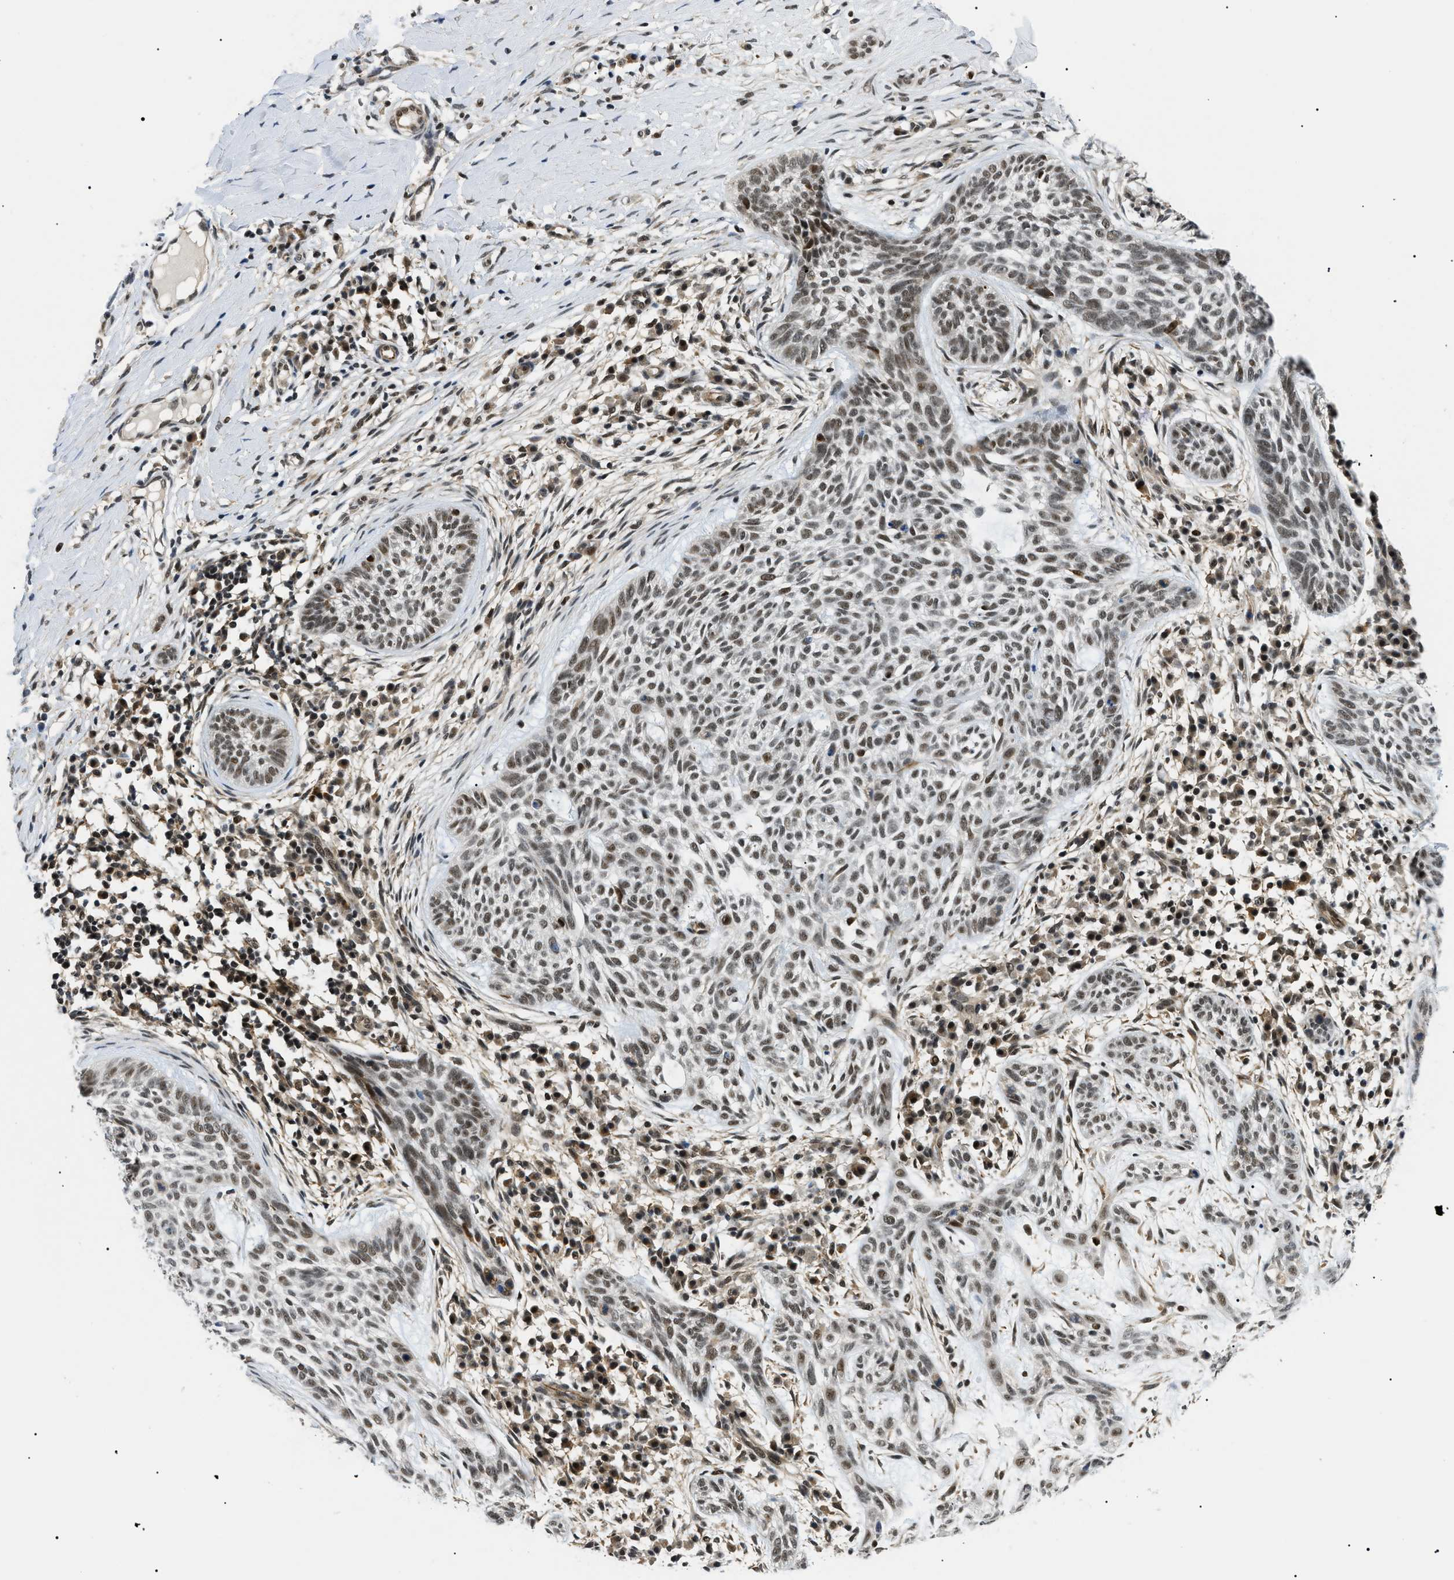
{"staining": {"intensity": "moderate", "quantity": ">75%", "location": "nuclear"}, "tissue": "skin cancer", "cell_type": "Tumor cells", "image_type": "cancer", "snomed": [{"axis": "morphology", "description": "Basal cell carcinoma"}, {"axis": "topography", "description": "Skin"}], "caption": "Immunohistochemistry staining of skin basal cell carcinoma, which exhibits medium levels of moderate nuclear positivity in about >75% of tumor cells indicating moderate nuclear protein positivity. The staining was performed using DAB (3,3'-diaminobenzidine) (brown) for protein detection and nuclei were counterstained in hematoxylin (blue).", "gene": "RBM15", "patient": {"sex": "female", "age": 59}}